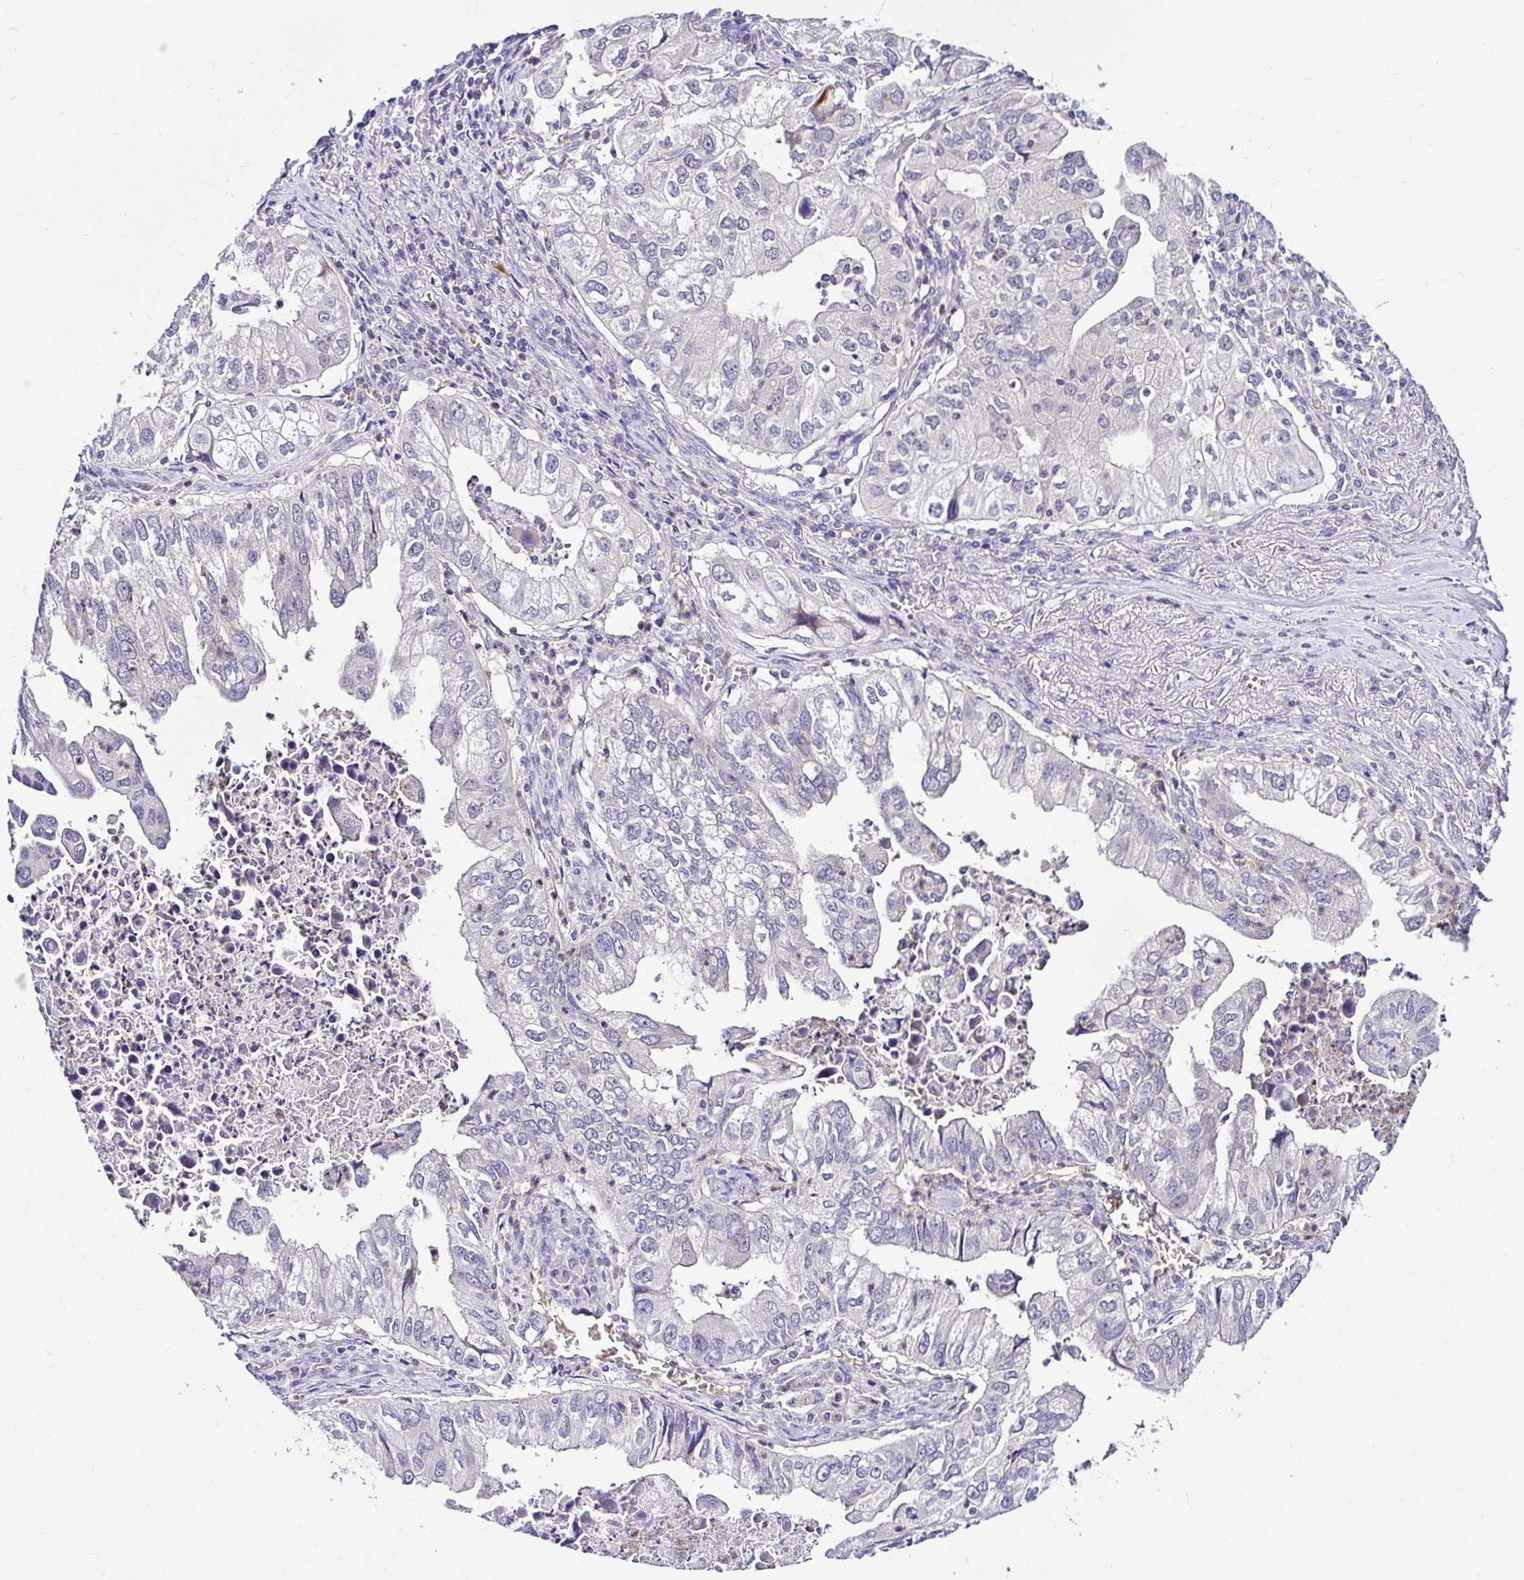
{"staining": {"intensity": "negative", "quantity": "none", "location": "none"}, "tissue": "lung cancer", "cell_type": "Tumor cells", "image_type": "cancer", "snomed": [{"axis": "morphology", "description": "Adenocarcinoma, NOS"}, {"axis": "topography", "description": "Lung"}], "caption": "Immunohistochemical staining of human lung cancer demonstrates no significant expression in tumor cells.", "gene": "DEPDC5", "patient": {"sex": "male", "age": 48}}